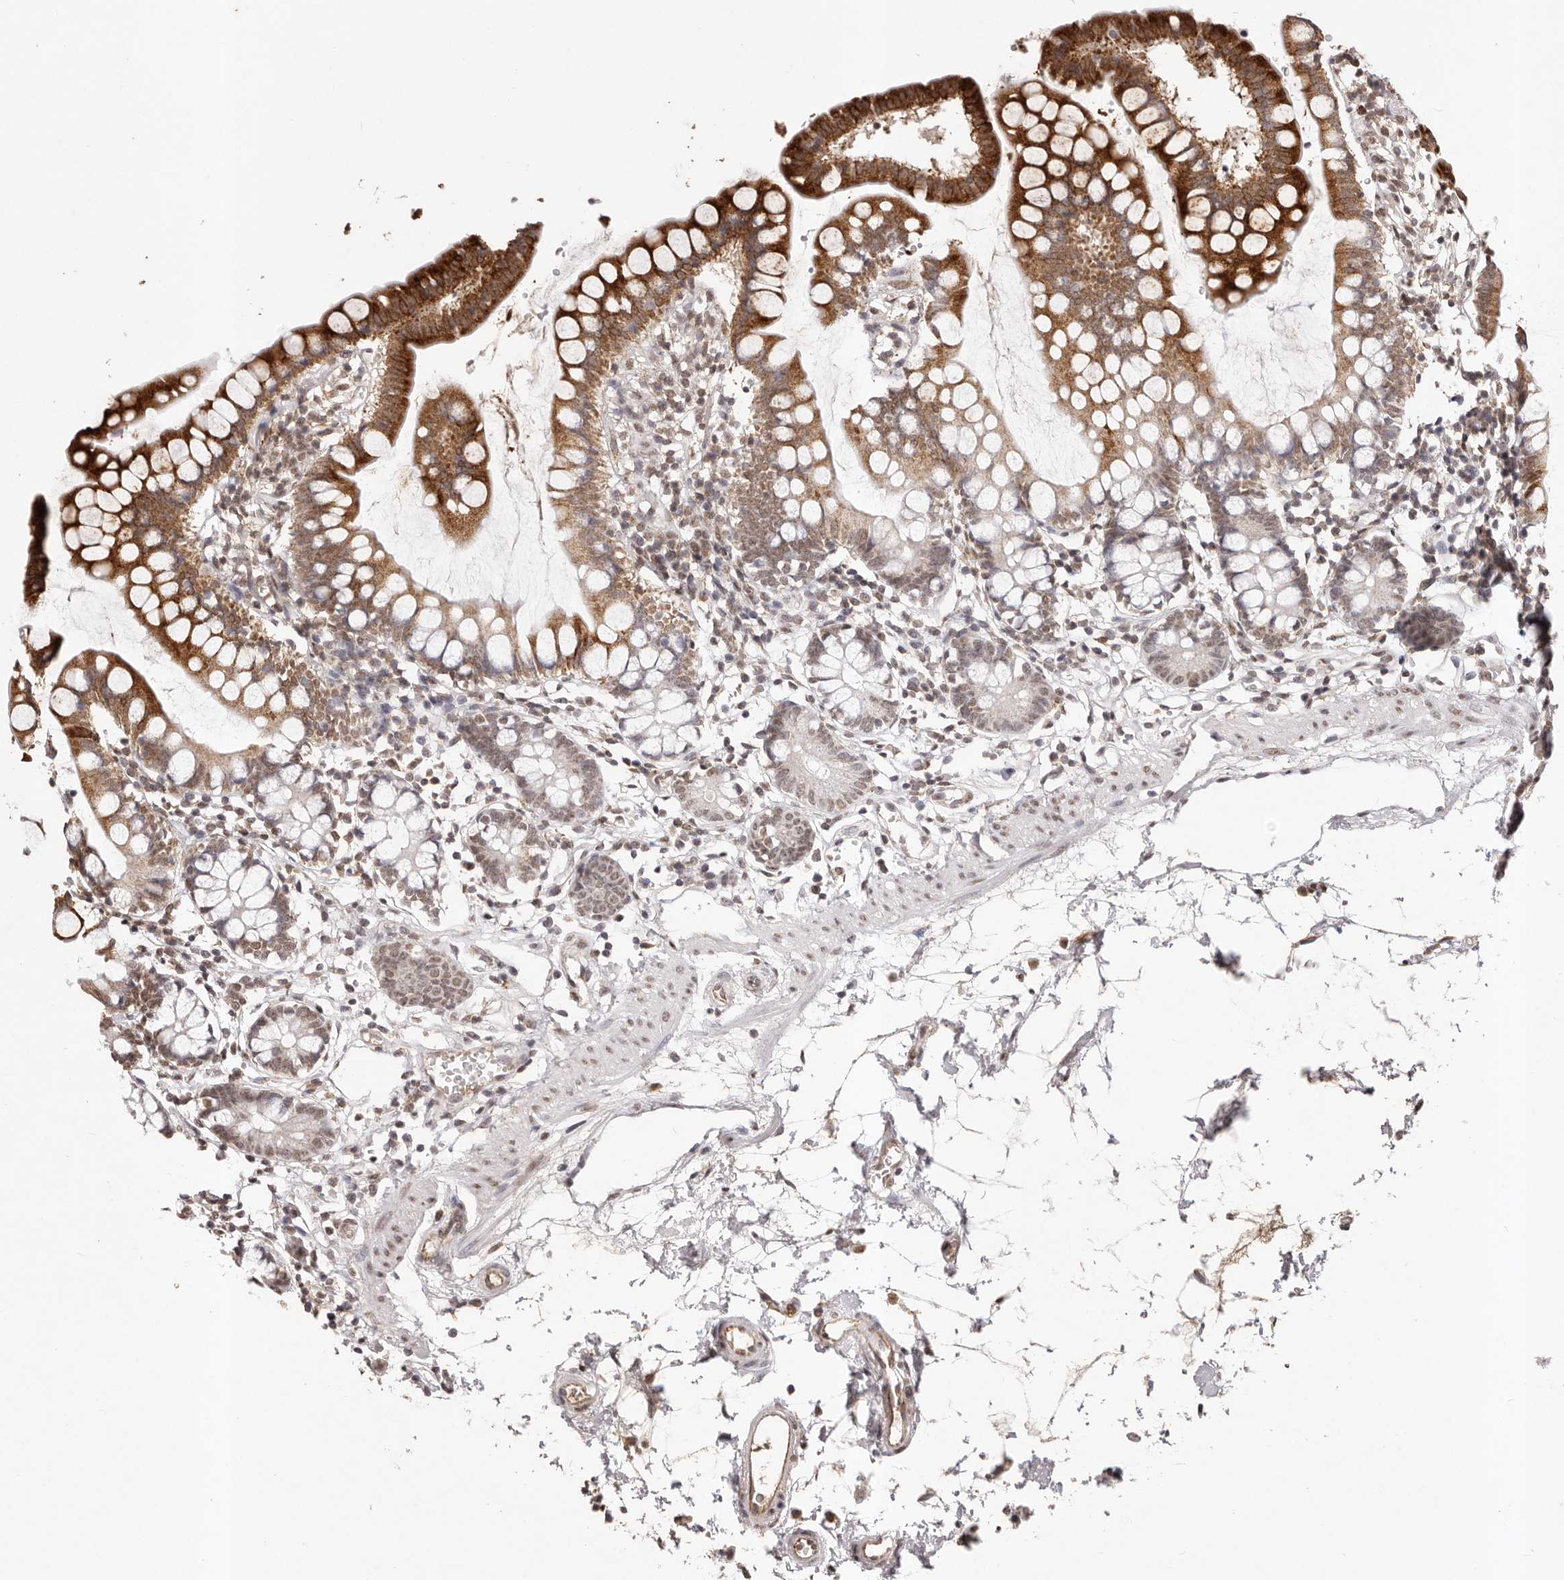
{"staining": {"intensity": "strong", "quantity": ">75%", "location": "cytoplasmic/membranous,nuclear"}, "tissue": "small intestine", "cell_type": "Glandular cells", "image_type": "normal", "snomed": [{"axis": "morphology", "description": "Normal tissue, NOS"}, {"axis": "topography", "description": "Small intestine"}], "caption": "Small intestine stained with DAB (3,3'-diaminobenzidine) immunohistochemistry shows high levels of strong cytoplasmic/membranous,nuclear expression in about >75% of glandular cells. (IHC, brightfield microscopy, high magnification).", "gene": "RPS6KA5", "patient": {"sex": "female", "age": 84}}